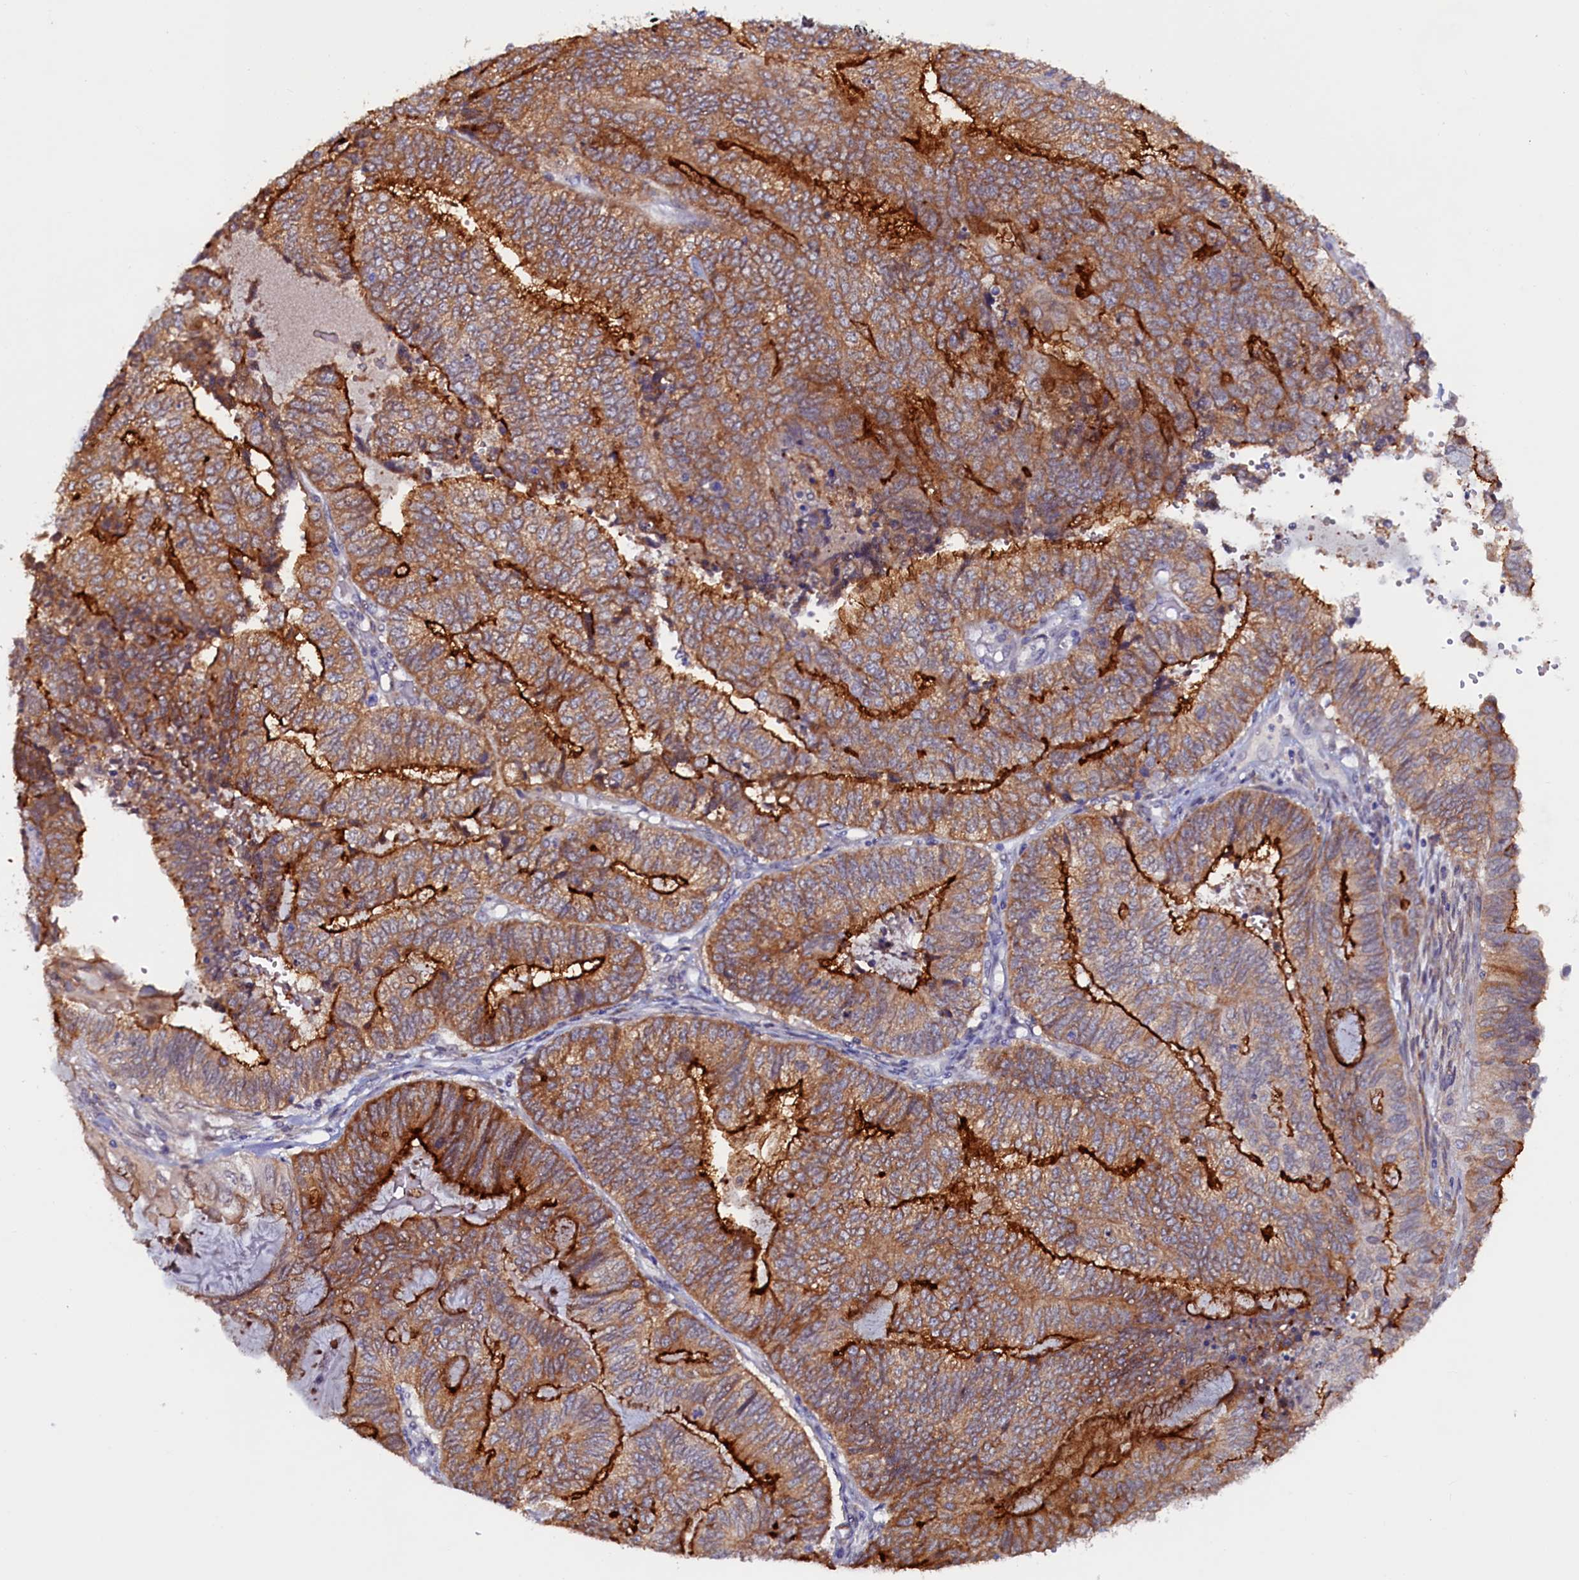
{"staining": {"intensity": "strong", "quantity": "25%-75%", "location": "cytoplasmic/membranous"}, "tissue": "endometrial cancer", "cell_type": "Tumor cells", "image_type": "cancer", "snomed": [{"axis": "morphology", "description": "Adenocarcinoma, NOS"}, {"axis": "topography", "description": "Uterus"}, {"axis": "topography", "description": "Endometrium"}], "caption": "Human endometrial cancer (adenocarcinoma) stained with a brown dye demonstrates strong cytoplasmic/membranous positive positivity in approximately 25%-75% of tumor cells.", "gene": "PACSIN3", "patient": {"sex": "female", "age": 70}}